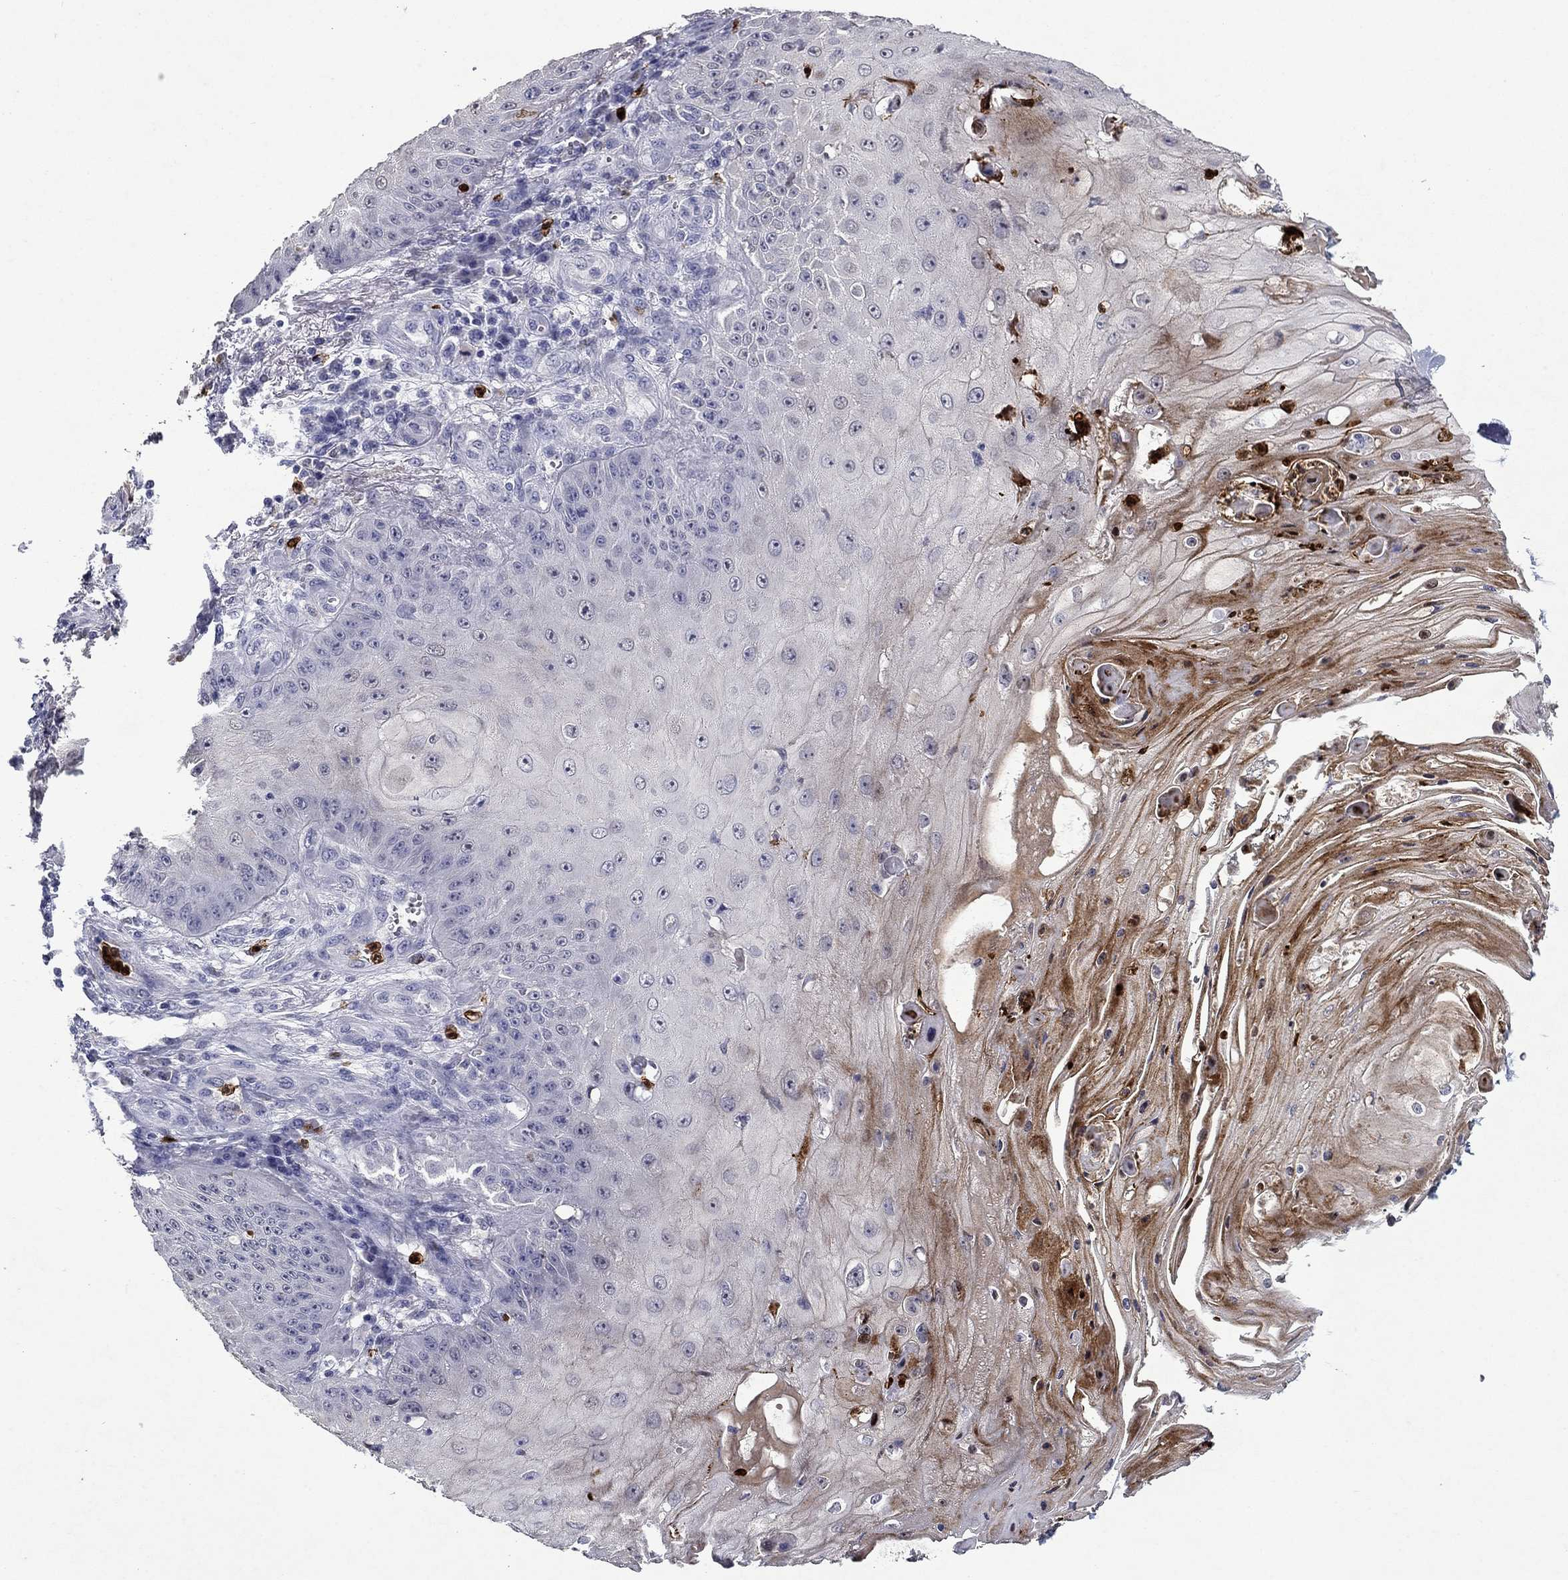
{"staining": {"intensity": "moderate", "quantity": "<25%", "location": "cytoplasmic/membranous"}, "tissue": "skin cancer", "cell_type": "Tumor cells", "image_type": "cancer", "snomed": [{"axis": "morphology", "description": "Squamous cell carcinoma, NOS"}, {"axis": "topography", "description": "Skin"}], "caption": "A histopathology image showing moderate cytoplasmic/membranous staining in approximately <25% of tumor cells in skin cancer (squamous cell carcinoma), as visualized by brown immunohistochemical staining.", "gene": "IRF5", "patient": {"sex": "male", "age": 70}}